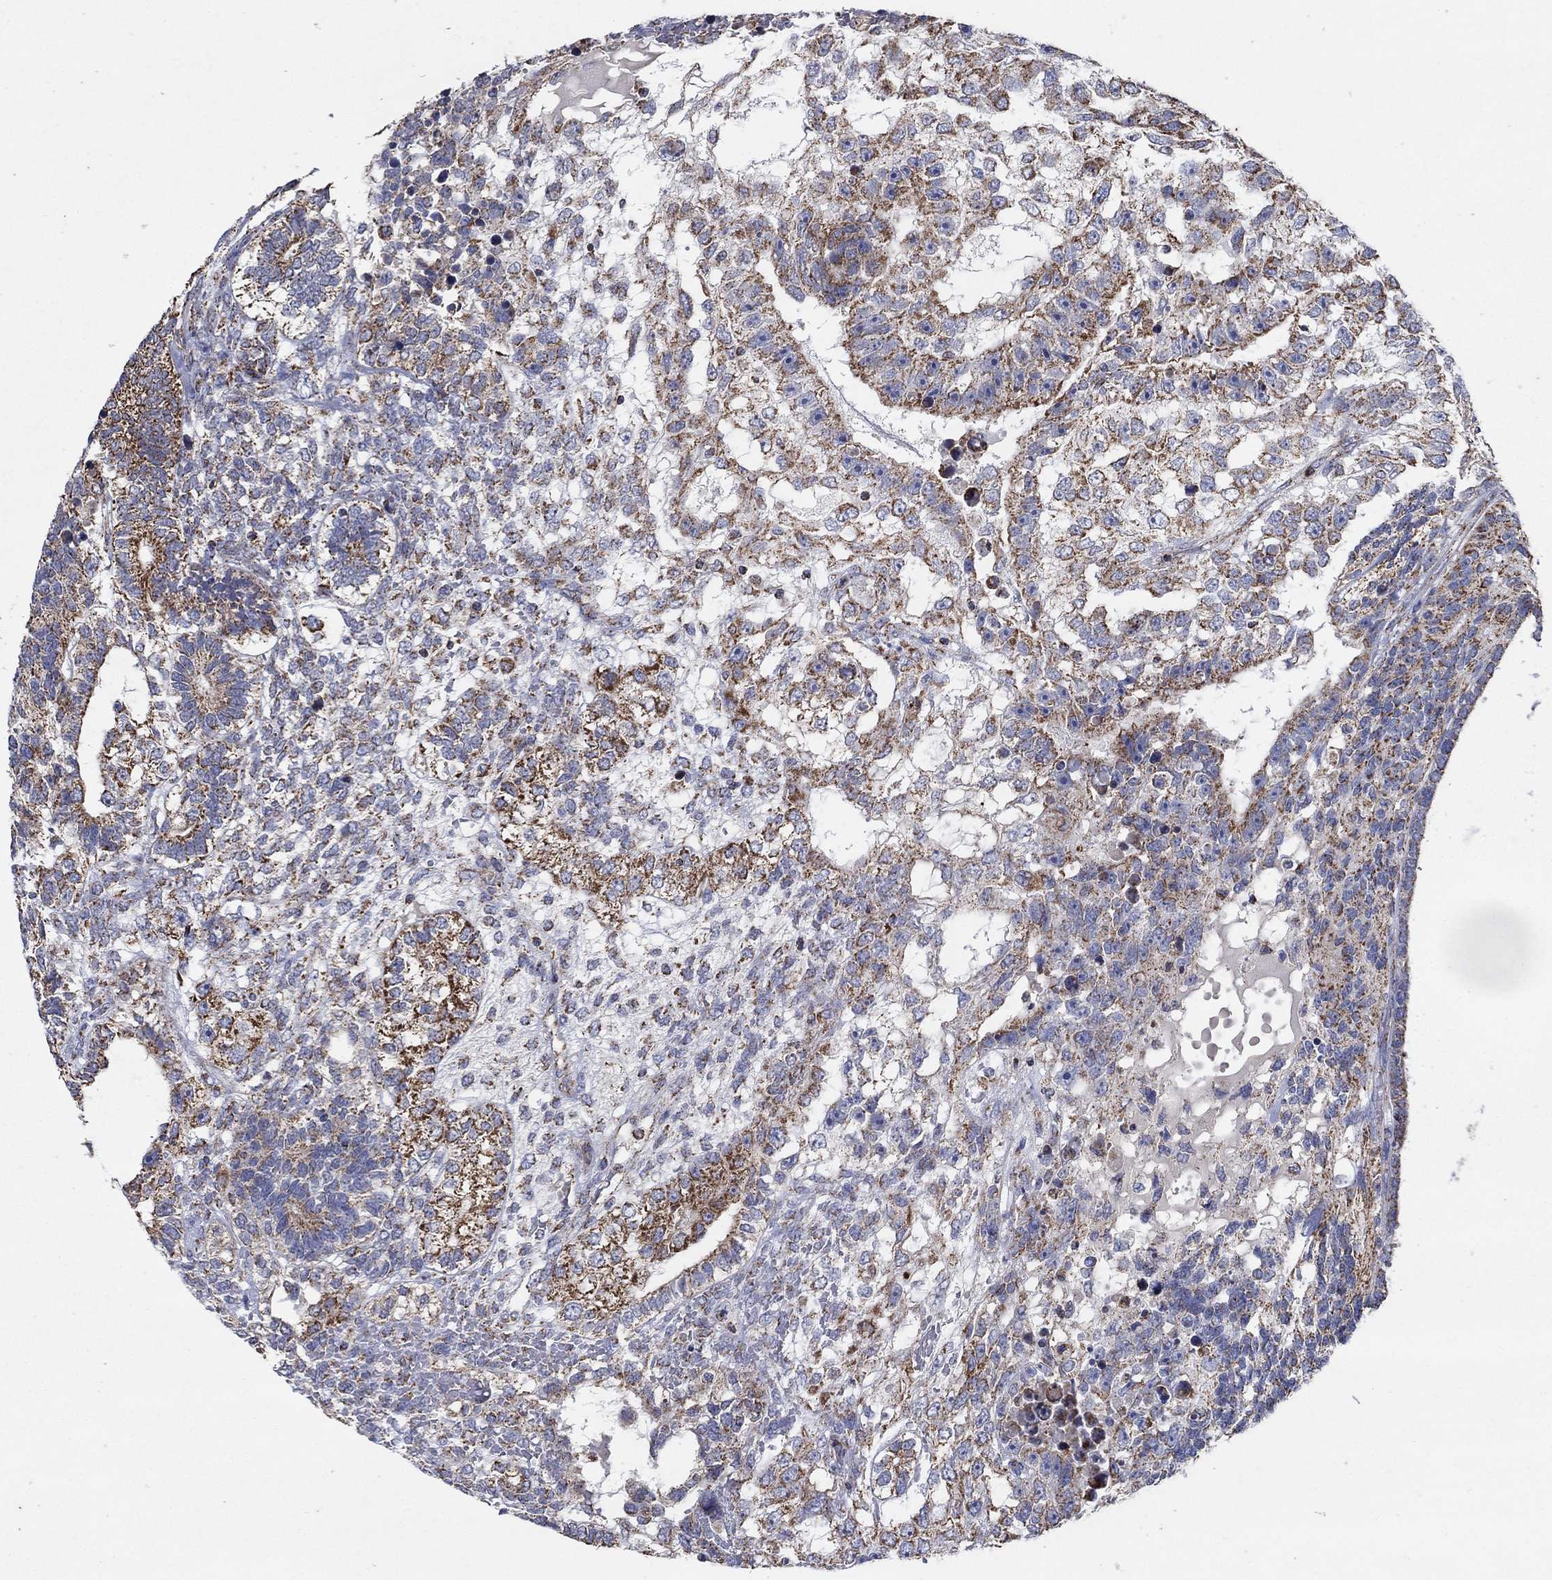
{"staining": {"intensity": "strong", "quantity": "25%-75%", "location": "cytoplasmic/membranous"}, "tissue": "testis cancer", "cell_type": "Tumor cells", "image_type": "cancer", "snomed": [{"axis": "morphology", "description": "Seminoma, NOS"}, {"axis": "morphology", "description": "Carcinoma, Embryonal, NOS"}, {"axis": "topography", "description": "Testis"}], "caption": "High-magnification brightfield microscopy of embryonal carcinoma (testis) stained with DAB (3,3'-diaminobenzidine) (brown) and counterstained with hematoxylin (blue). tumor cells exhibit strong cytoplasmic/membranous positivity is appreciated in about25%-75% of cells.", "gene": "C9orf85", "patient": {"sex": "male", "age": 41}}